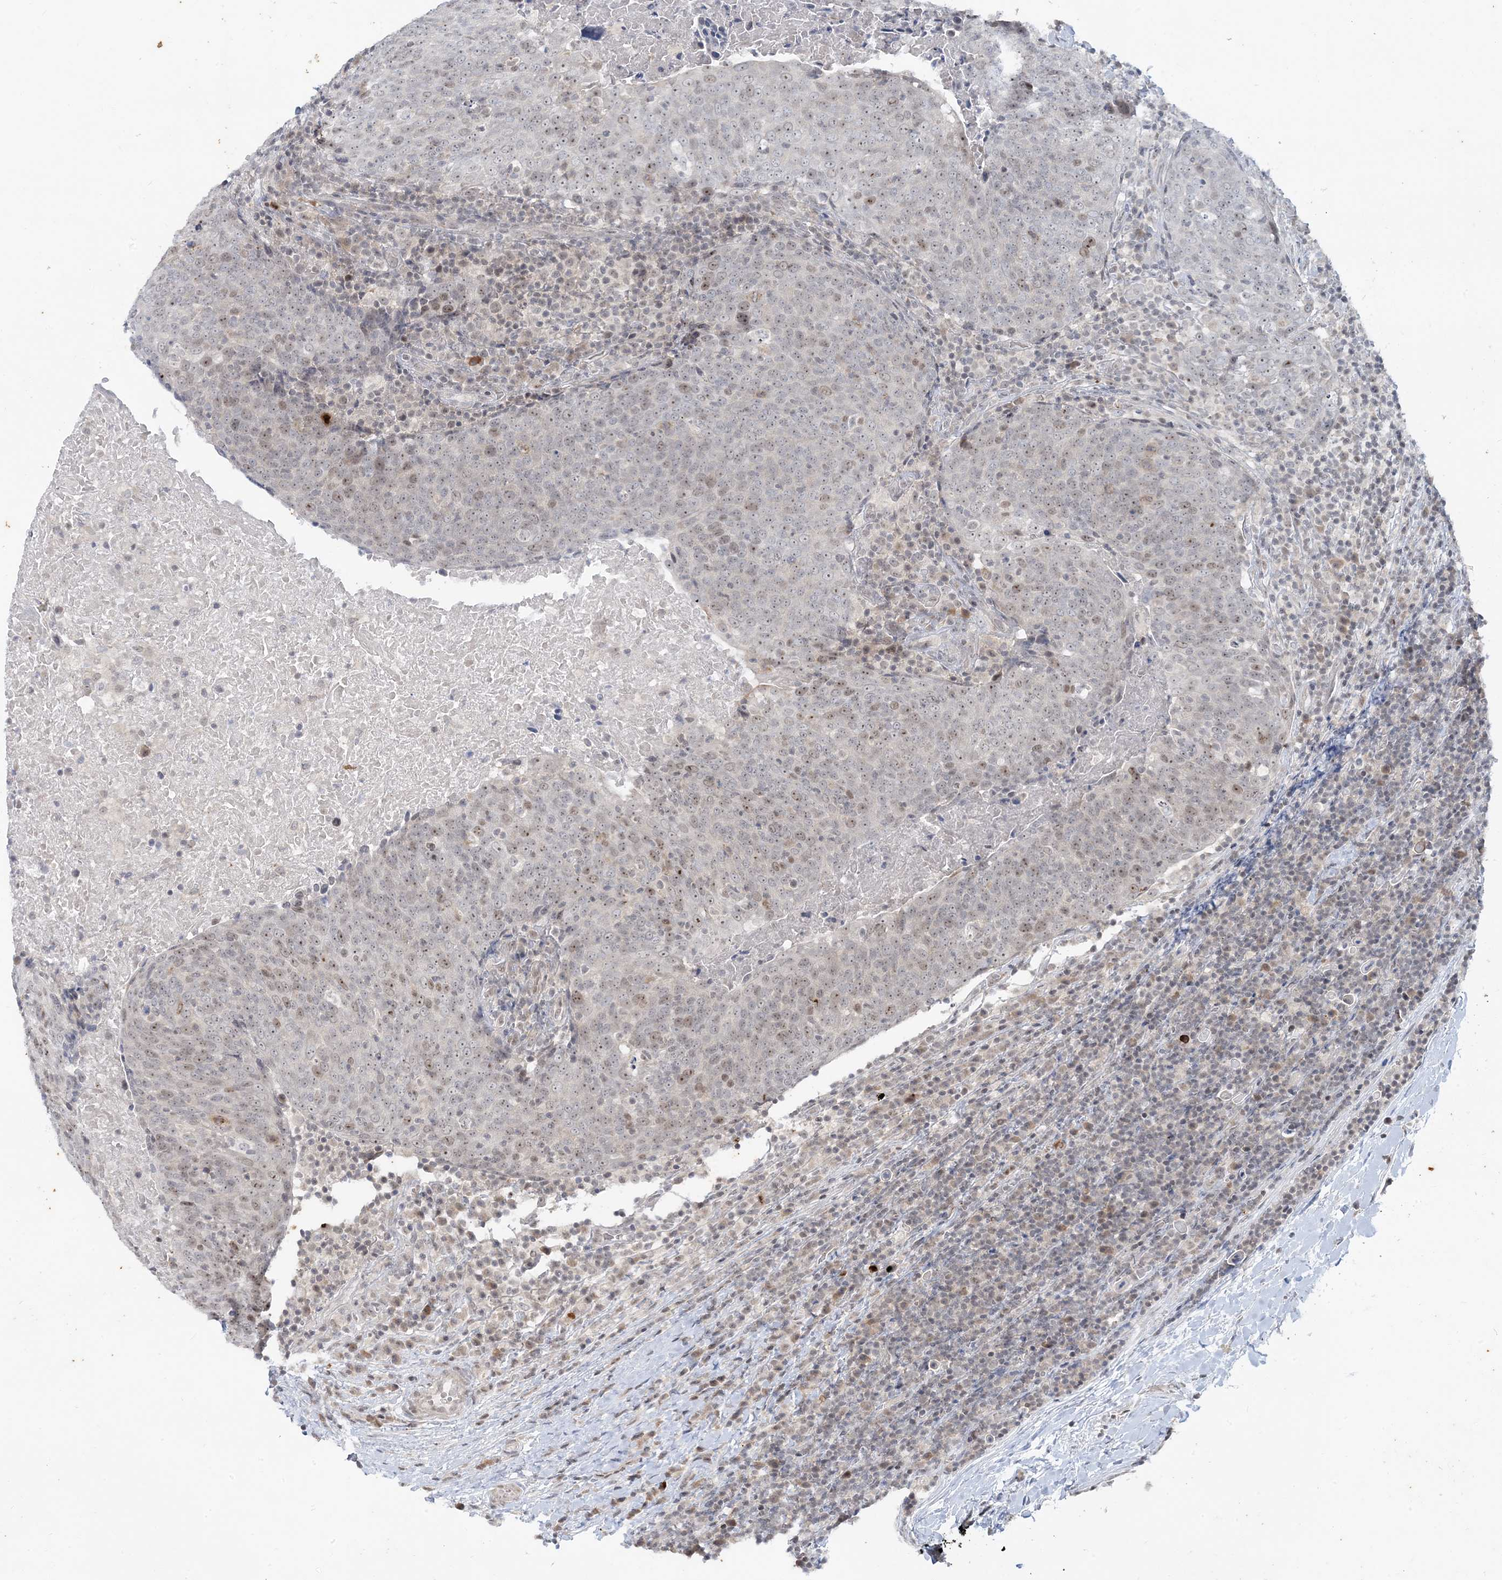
{"staining": {"intensity": "weak", "quantity": "25%-75%", "location": "nuclear"}, "tissue": "head and neck cancer", "cell_type": "Tumor cells", "image_type": "cancer", "snomed": [{"axis": "morphology", "description": "Squamous cell carcinoma, NOS"}, {"axis": "morphology", "description": "Squamous cell carcinoma, metastatic, NOS"}, {"axis": "topography", "description": "Lymph node"}, {"axis": "topography", "description": "Head-Neck"}], "caption": "Head and neck cancer (squamous cell carcinoma) stained for a protein exhibits weak nuclear positivity in tumor cells.", "gene": "LEXM", "patient": {"sex": "male", "age": 62}}